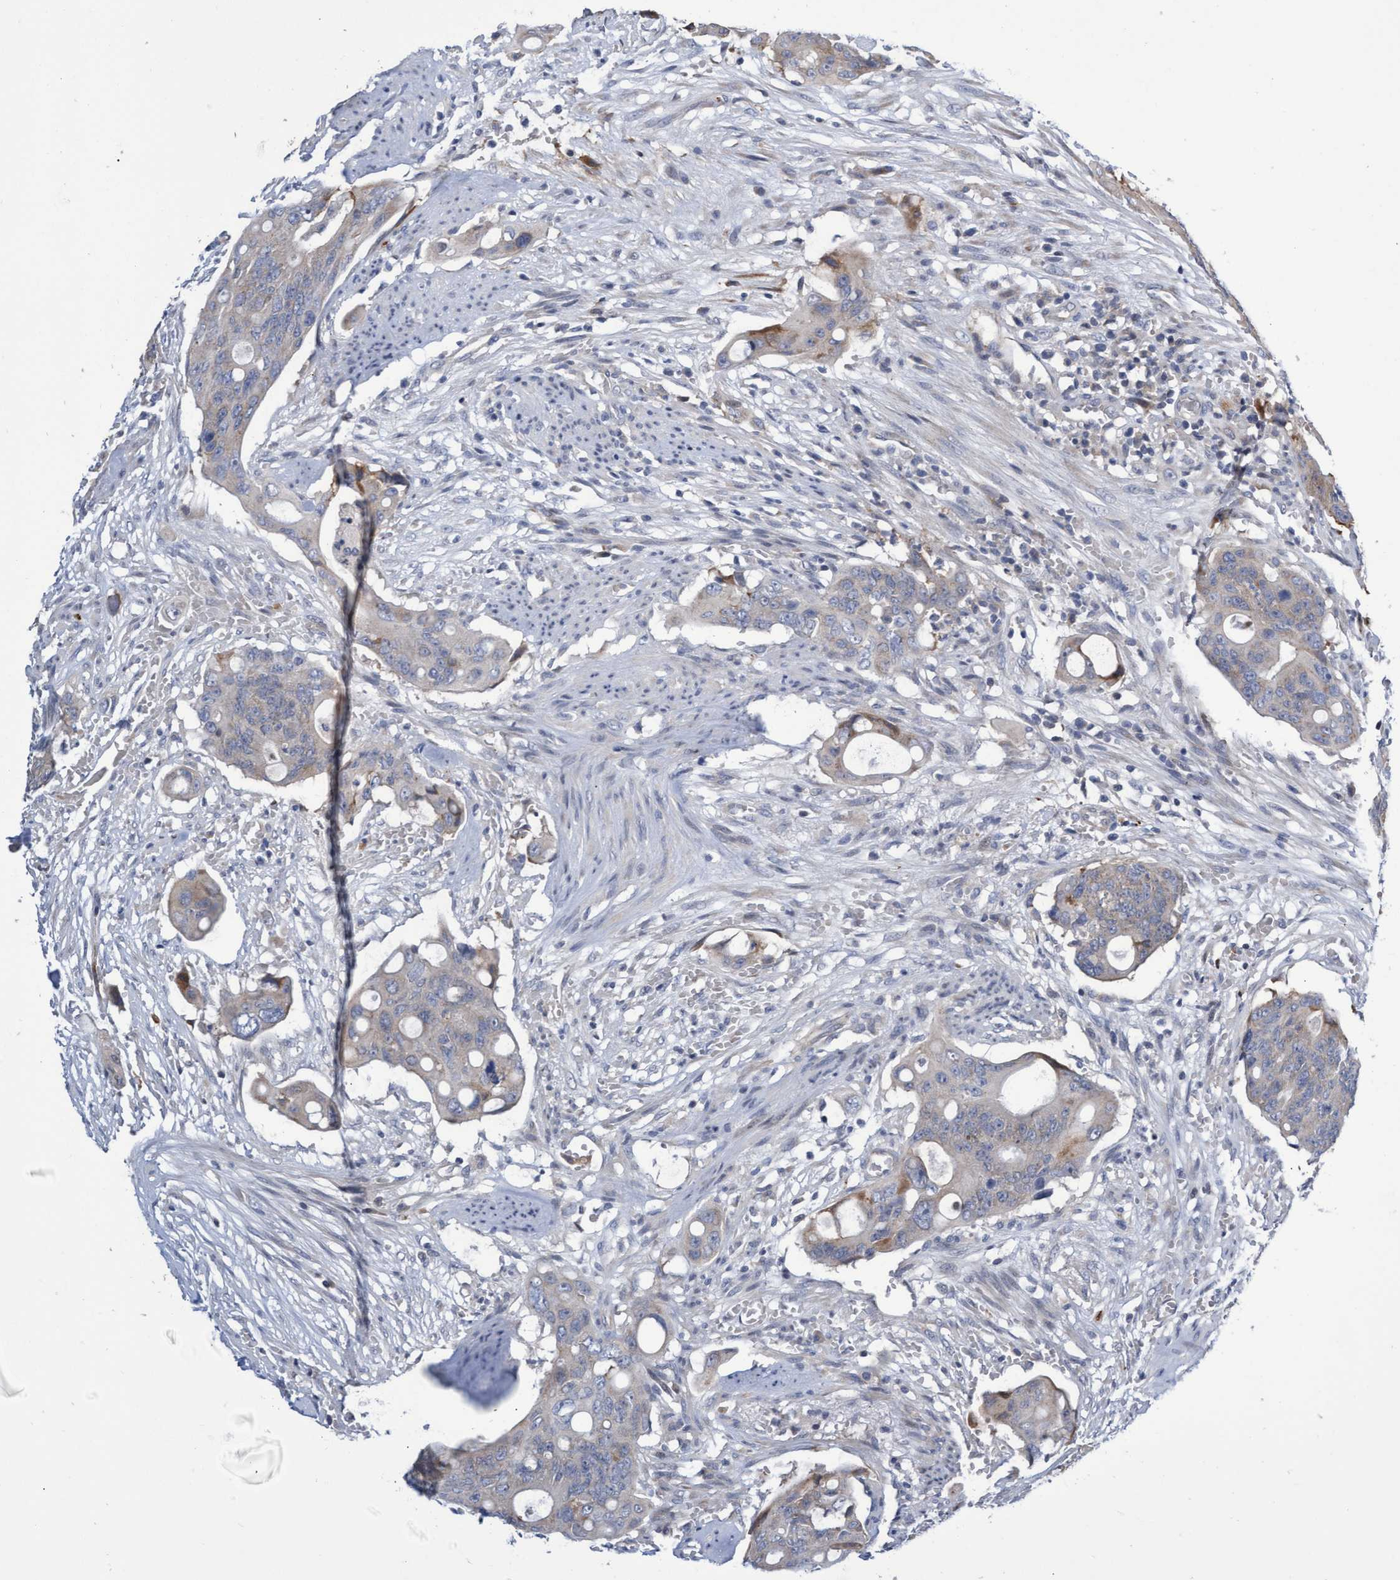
{"staining": {"intensity": "weak", "quantity": "25%-75%", "location": "cytoplasmic/membranous"}, "tissue": "colorectal cancer", "cell_type": "Tumor cells", "image_type": "cancer", "snomed": [{"axis": "morphology", "description": "Adenocarcinoma, NOS"}, {"axis": "topography", "description": "Colon"}], "caption": "Immunohistochemistry (IHC) histopathology image of neoplastic tissue: human adenocarcinoma (colorectal) stained using immunohistochemistry reveals low levels of weak protein expression localized specifically in the cytoplasmic/membranous of tumor cells, appearing as a cytoplasmic/membranous brown color.", "gene": "ABCF2", "patient": {"sex": "female", "age": 57}}